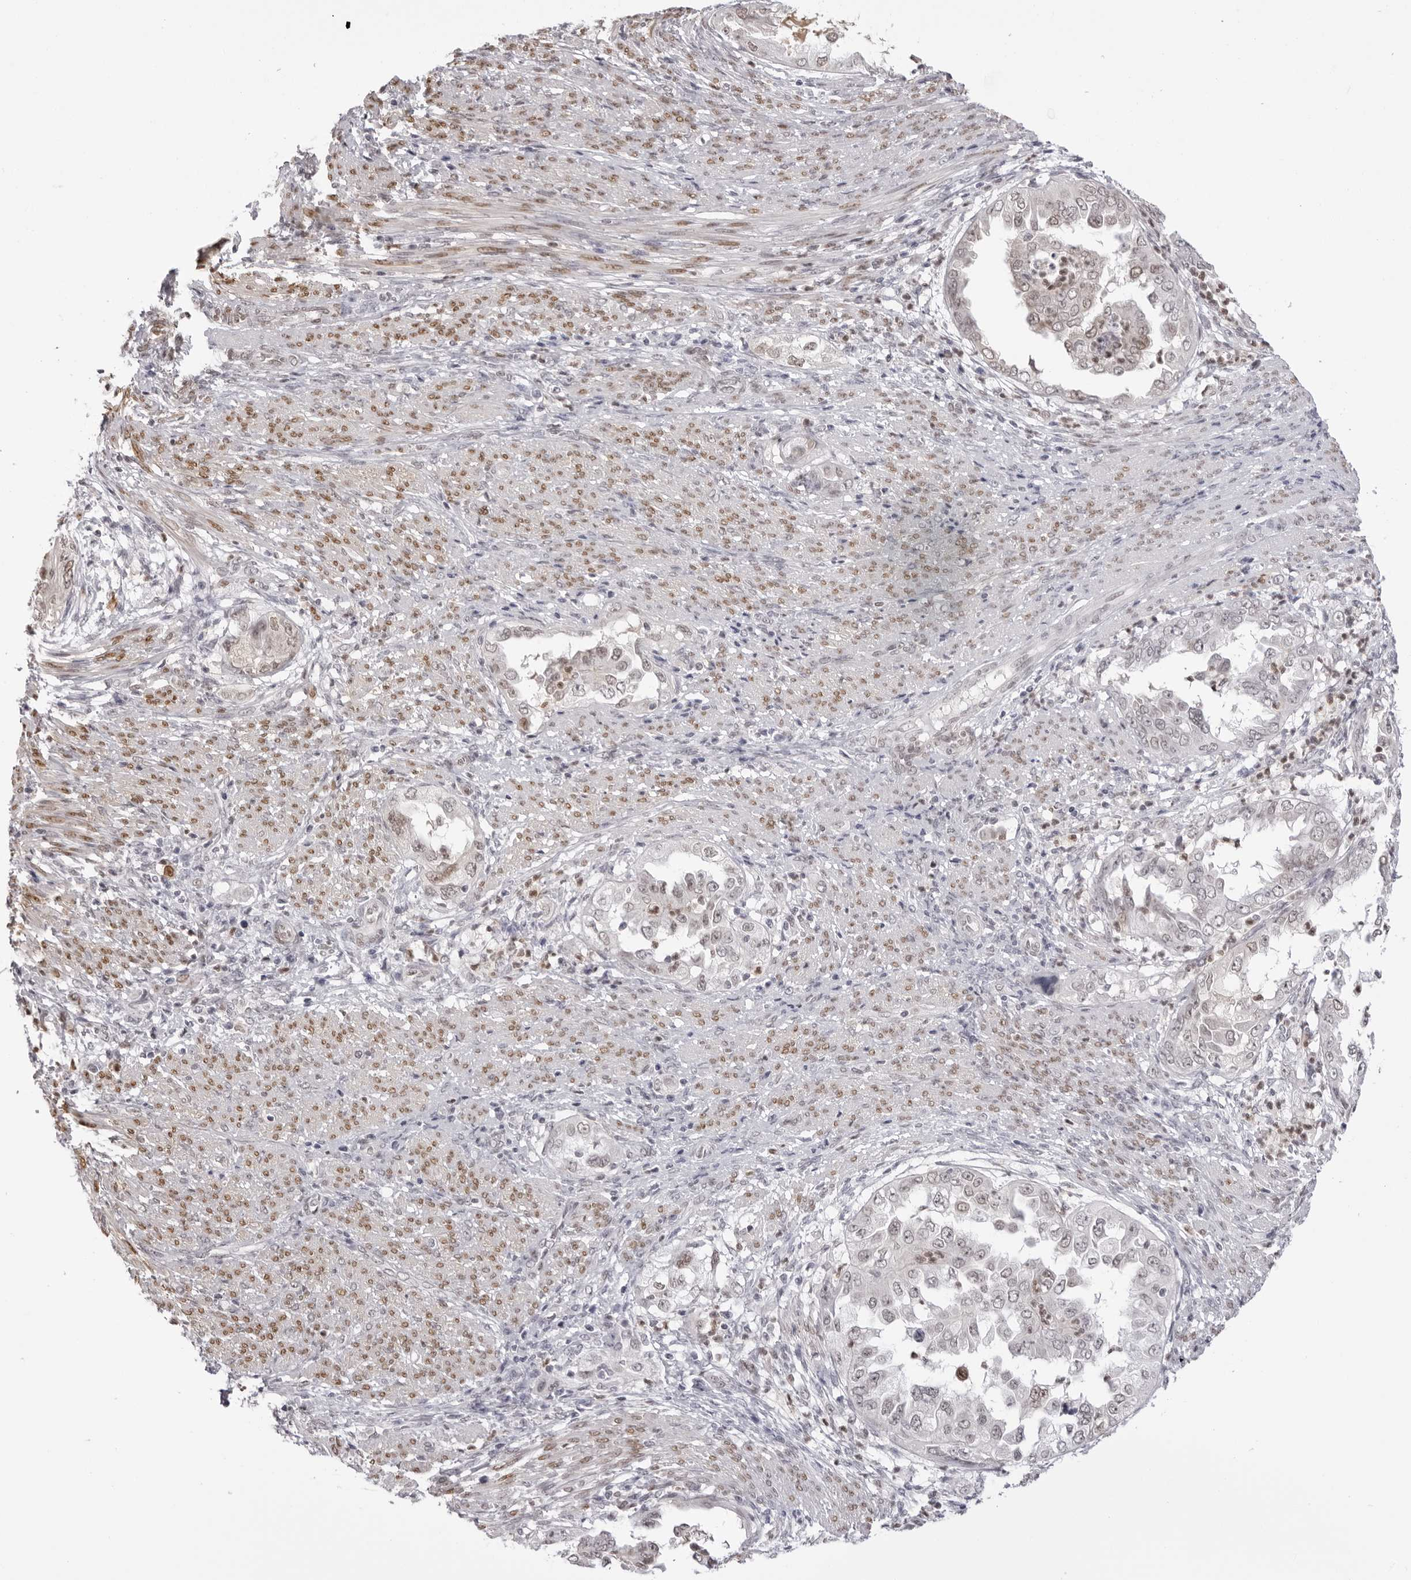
{"staining": {"intensity": "weak", "quantity": "<25%", "location": "nuclear"}, "tissue": "endometrial cancer", "cell_type": "Tumor cells", "image_type": "cancer", "snomed": [{"axis": "morphology", "description": "Adenocarcinoma, NOS"}, {"axis": "topography", "description": "Endometrium"}], "caption": "Tumor cells show no significant positivity in endometrial cancer.", "gene": "HSPA4", "patient": {"sex": "female", "age": 85}}